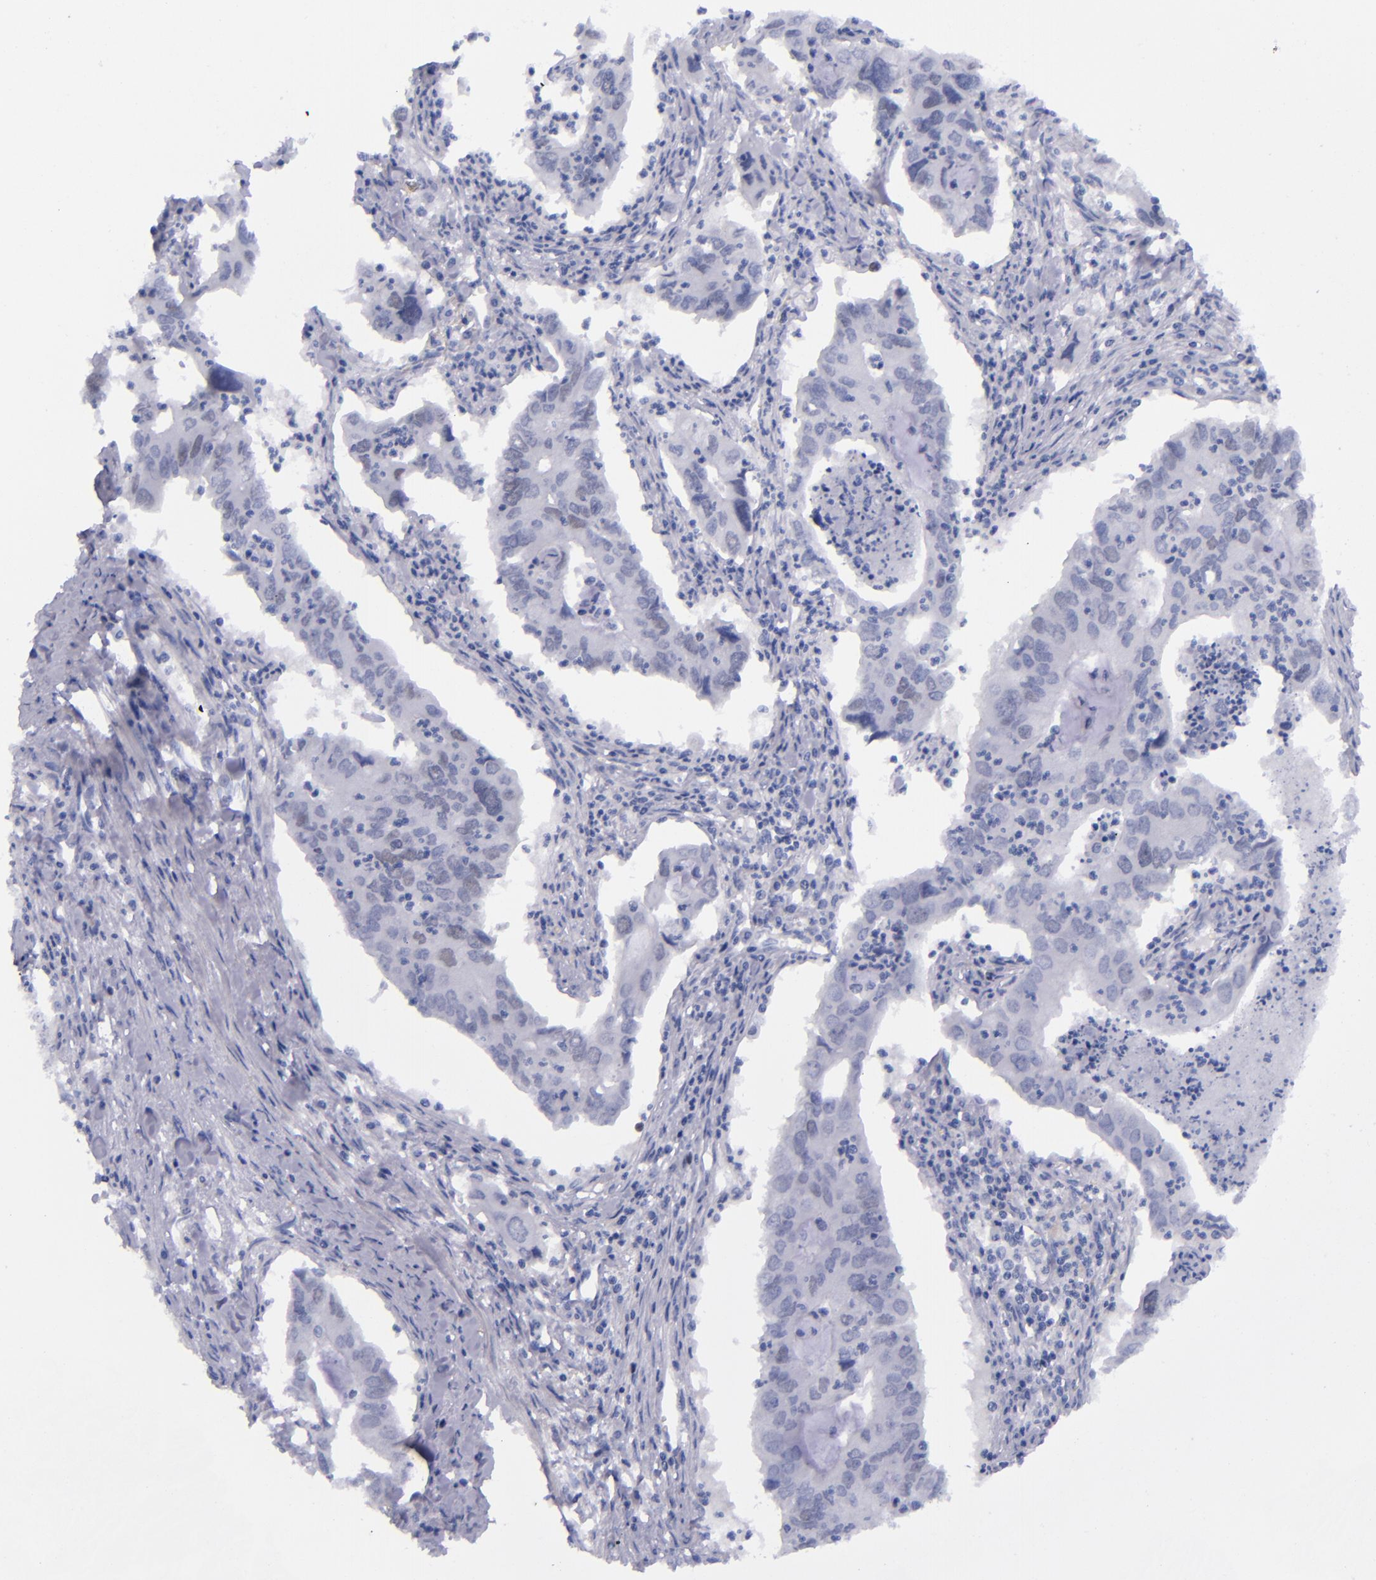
{"staining": {"intensity": "weak", "quantity": "<25%", "location": "nuclear"}, "tissue": "lung cancer", "cell_type": "Tumor cells", "image_type": "cancer", "snomed": [{"axis": "morphology", "description": "Adenocarcinoma, NOS"}, {"axis": "topography", "description": "Lung"}], "caption": "Histopathology image shows no protein expression in tumor cells of adenocarcinoma (lung) tissue.", "gene": "MCM7", "patient": {"sex": "male", "age": 48}}